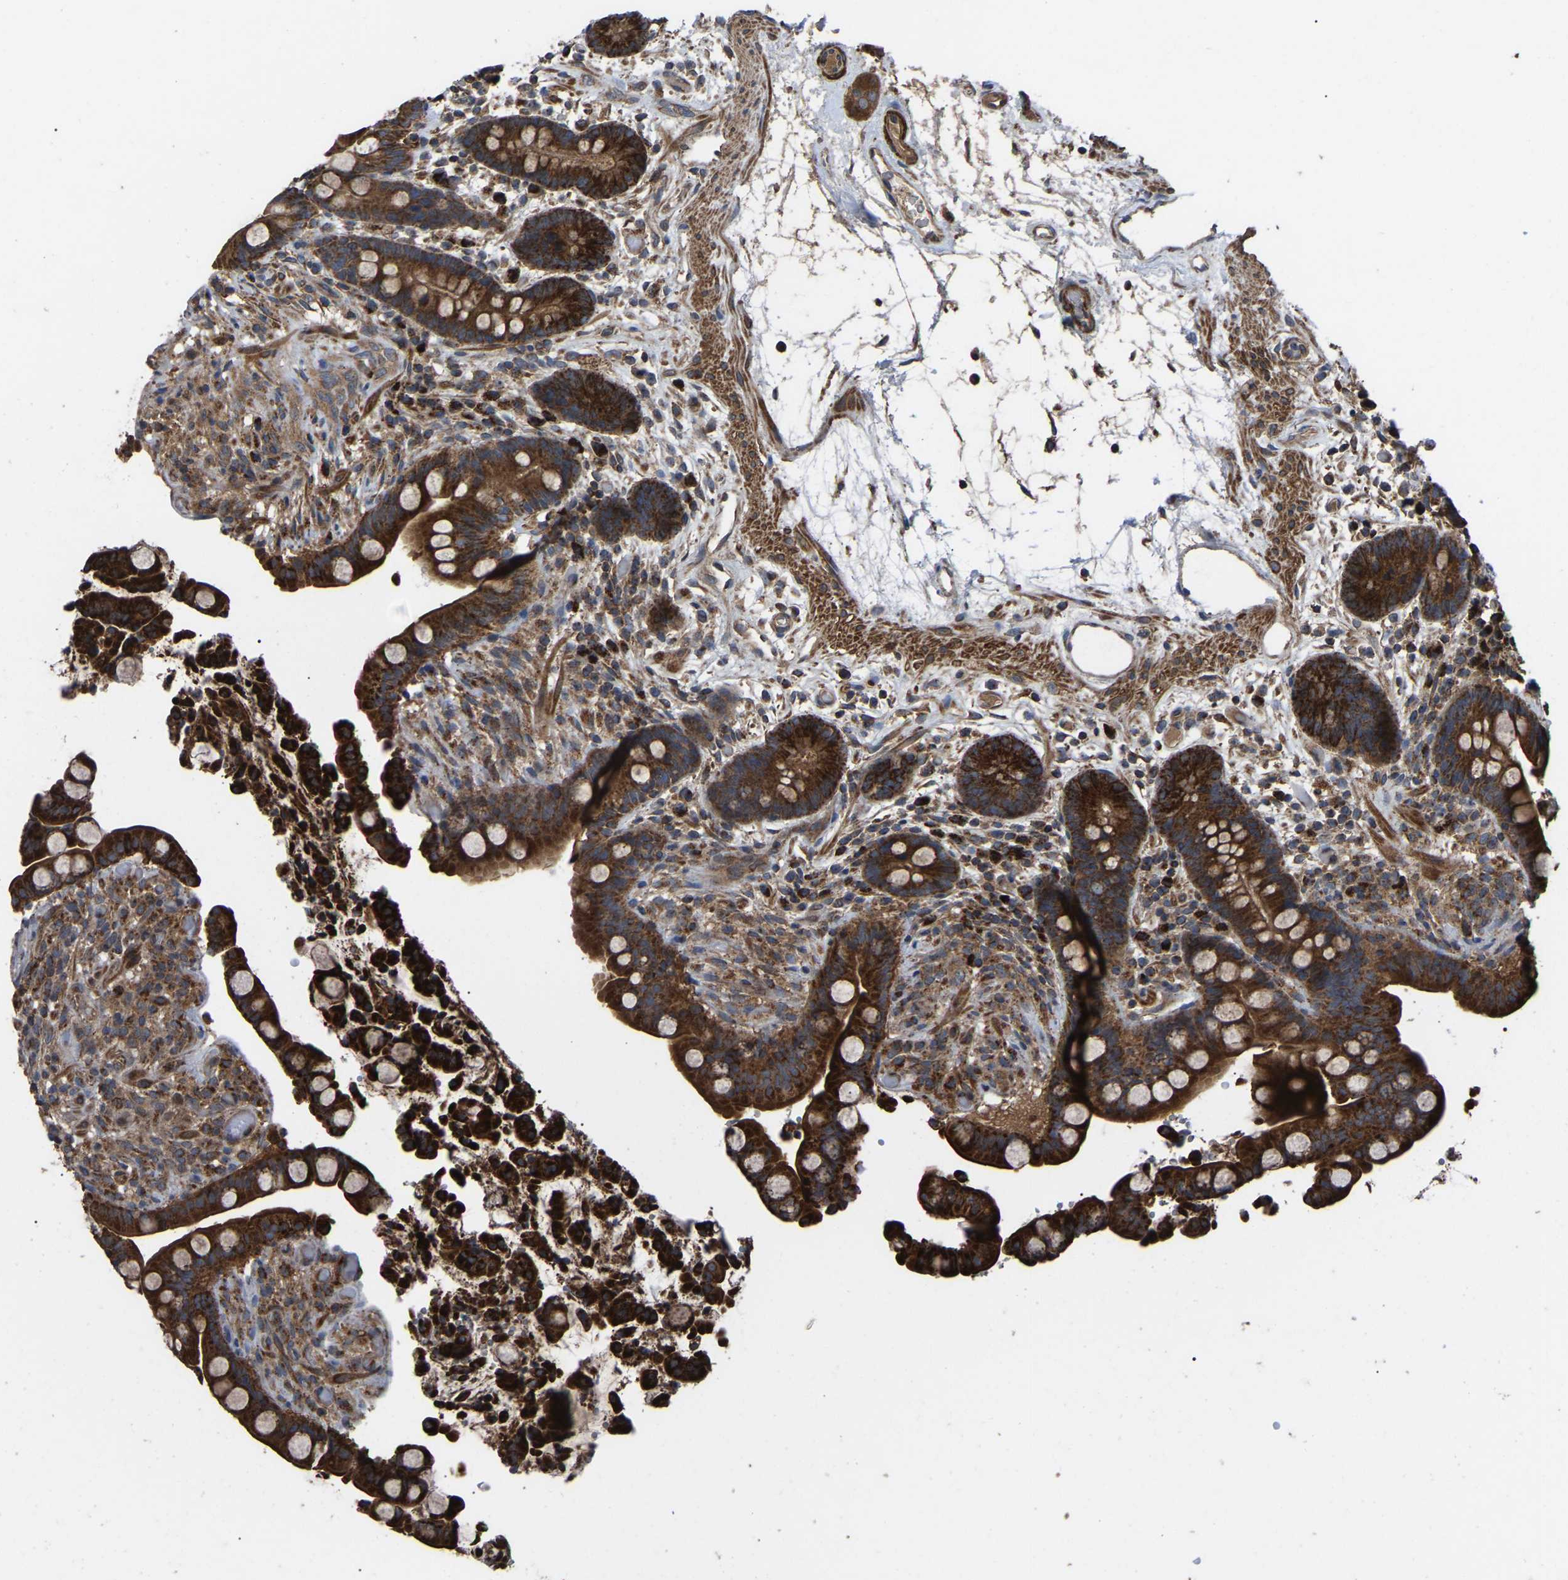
{"staining": {"intensity": "strong", "quantity": ">75%", "location": "cytoplasmic/membranous"}, "tissue": "colon", "cell_type": "Endothelial cells", "image_type": "normal", "snomed": [{"axis": "morphology", "description": "Normal tissue, NOS"}, {"axis": "topography", "description": "Colon"}], "caption": "Immunohistochemistry (DAB) staining of benign colon demonstrates strong cytoplasmic/membranous protein staining in about >75% of endothelial cells.", "gene": "GCC1", "patient": {"sex": "male", "age": 73}}